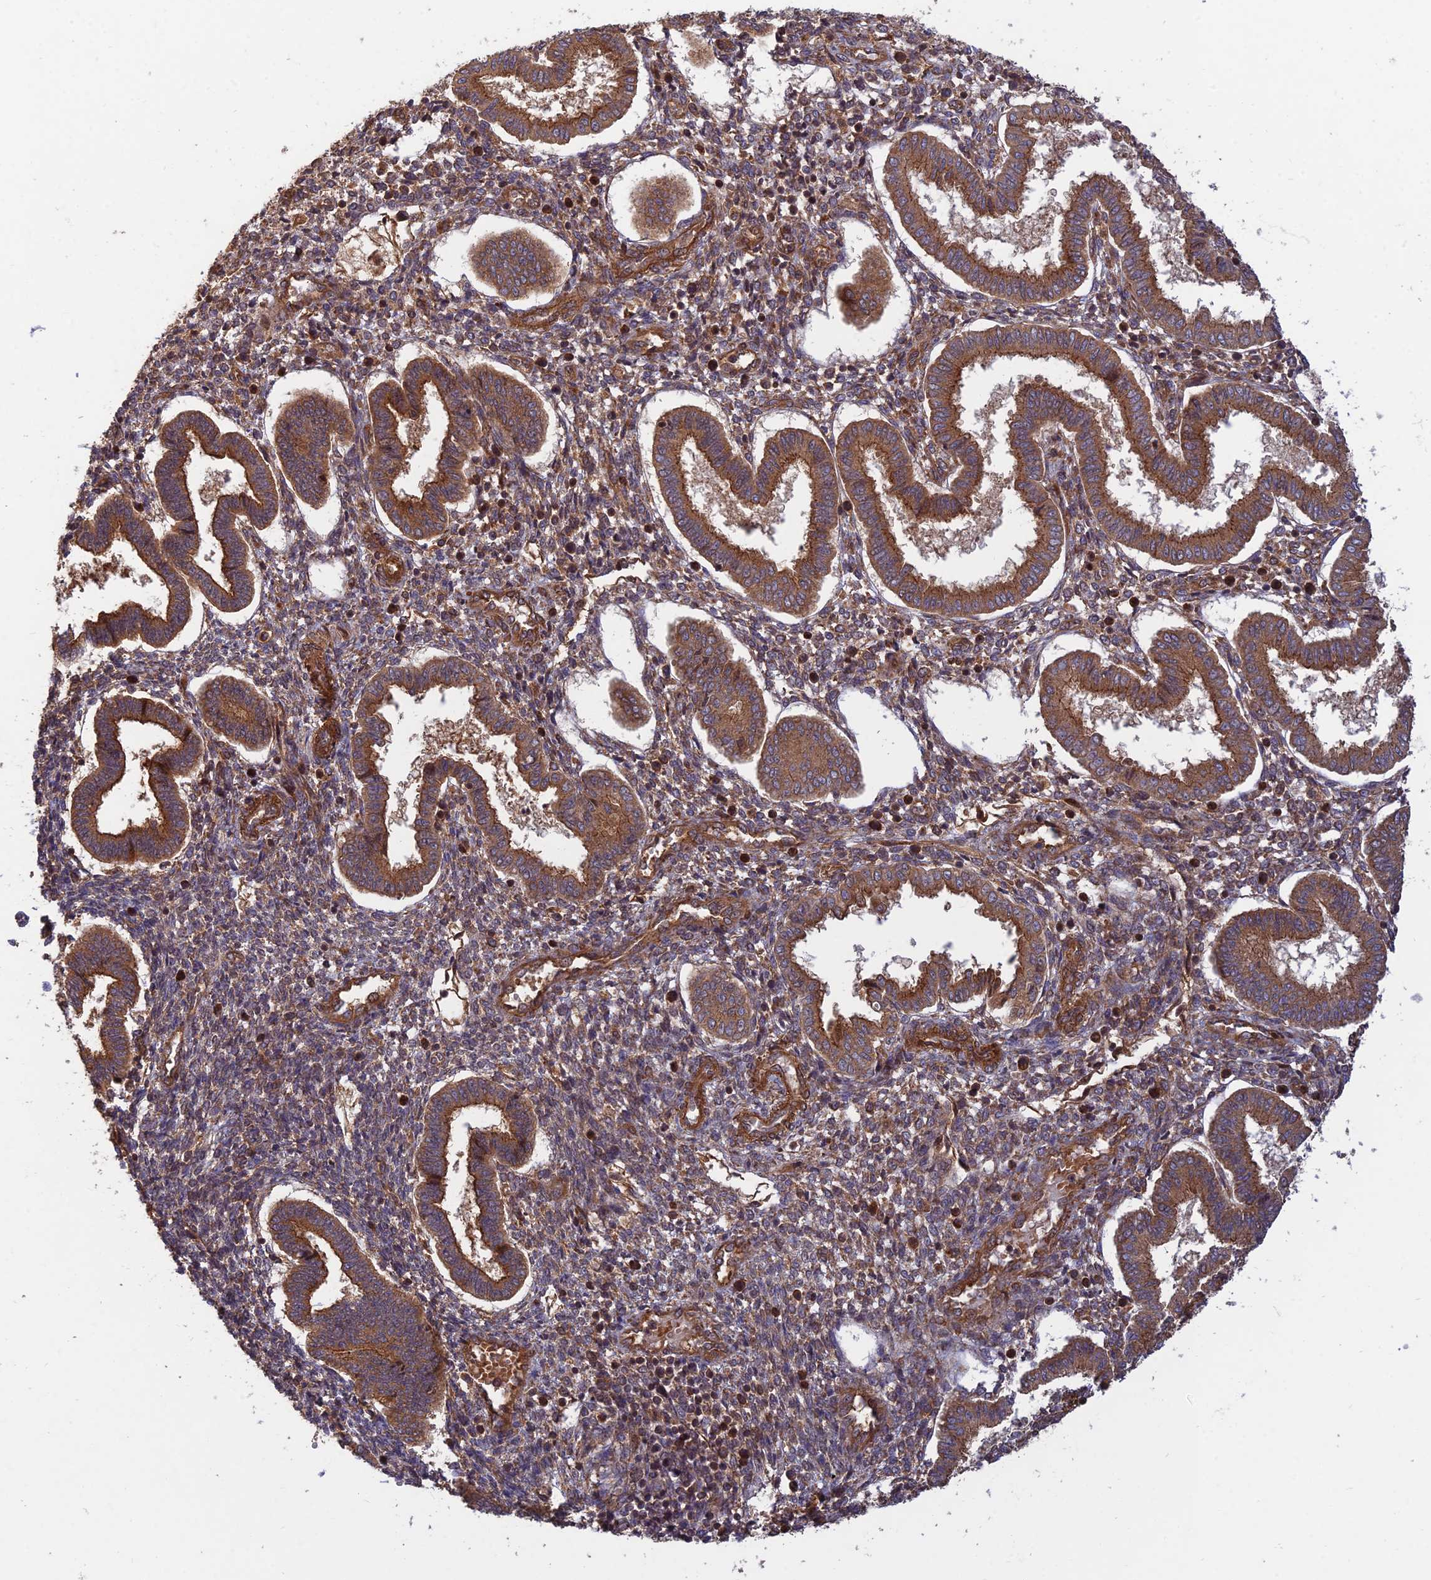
{"staining": {"intensity": "moderate", "quantity": "25%-75%", "location": "cytoplasmic/membranous"}, "tissue": "endometrium", "cell_type": "Cells in endometrial stroma", "image_type": "normal", "snomed": [{"axis": "morphology", "description": "Normal tissue, NOS"}, {"axis": "topography", "description": "Endometrium"}], "caption": "Immunohistochemical staining of unremarkable human endometrium reveals medium levels of moderate cytoplasmic/membranous positivity in about 25%-75% of cells in endometrial stroma. (IHC, brightfield microscopy, high magnification).", "gene": "RELCH", "patient": {"sex": "female", "age": 24}}